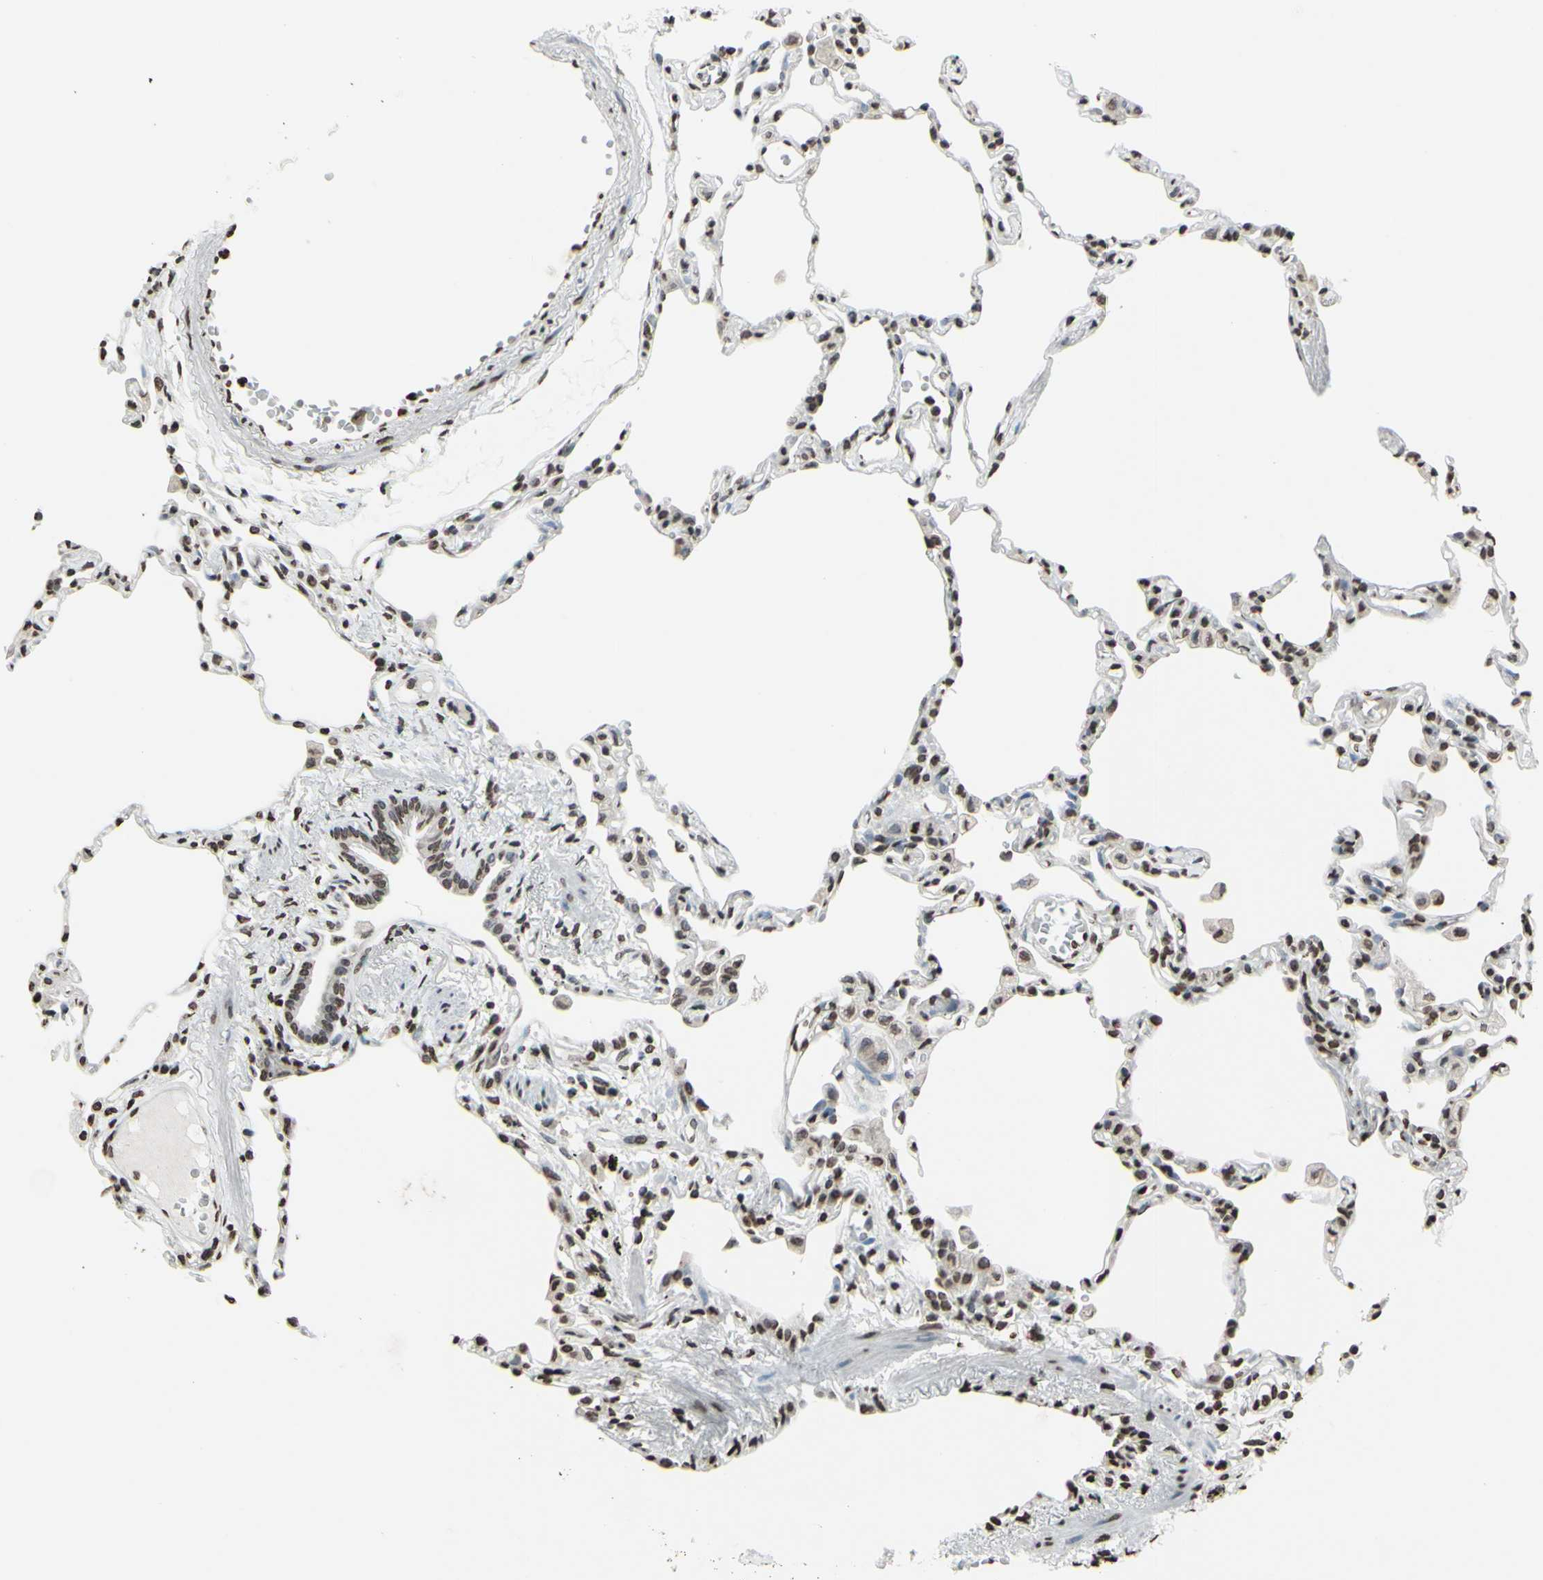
{"staining": {"intensity": "moderate", "quantity": "25%-75%", "location": "nuclear"}, "tissue": "lung", "cell_type": "Alveolar cells", "image_type": "normal", "snomed": [{"axis": "morphology", "description": "Normal tissue, NOS"}, {"axis": "topography", "description": "Lung"}], "caption": "A micrograph of human lung stained for a protein displays moderate nuclear brown staining in alveolar cells. The protein is stained brown, and the nuclei are stained in blue (DAB IHC with brightfield microscopy, high magnification).", "gene": "CD79B", "patient": {"sex": "female", "age": 49}}